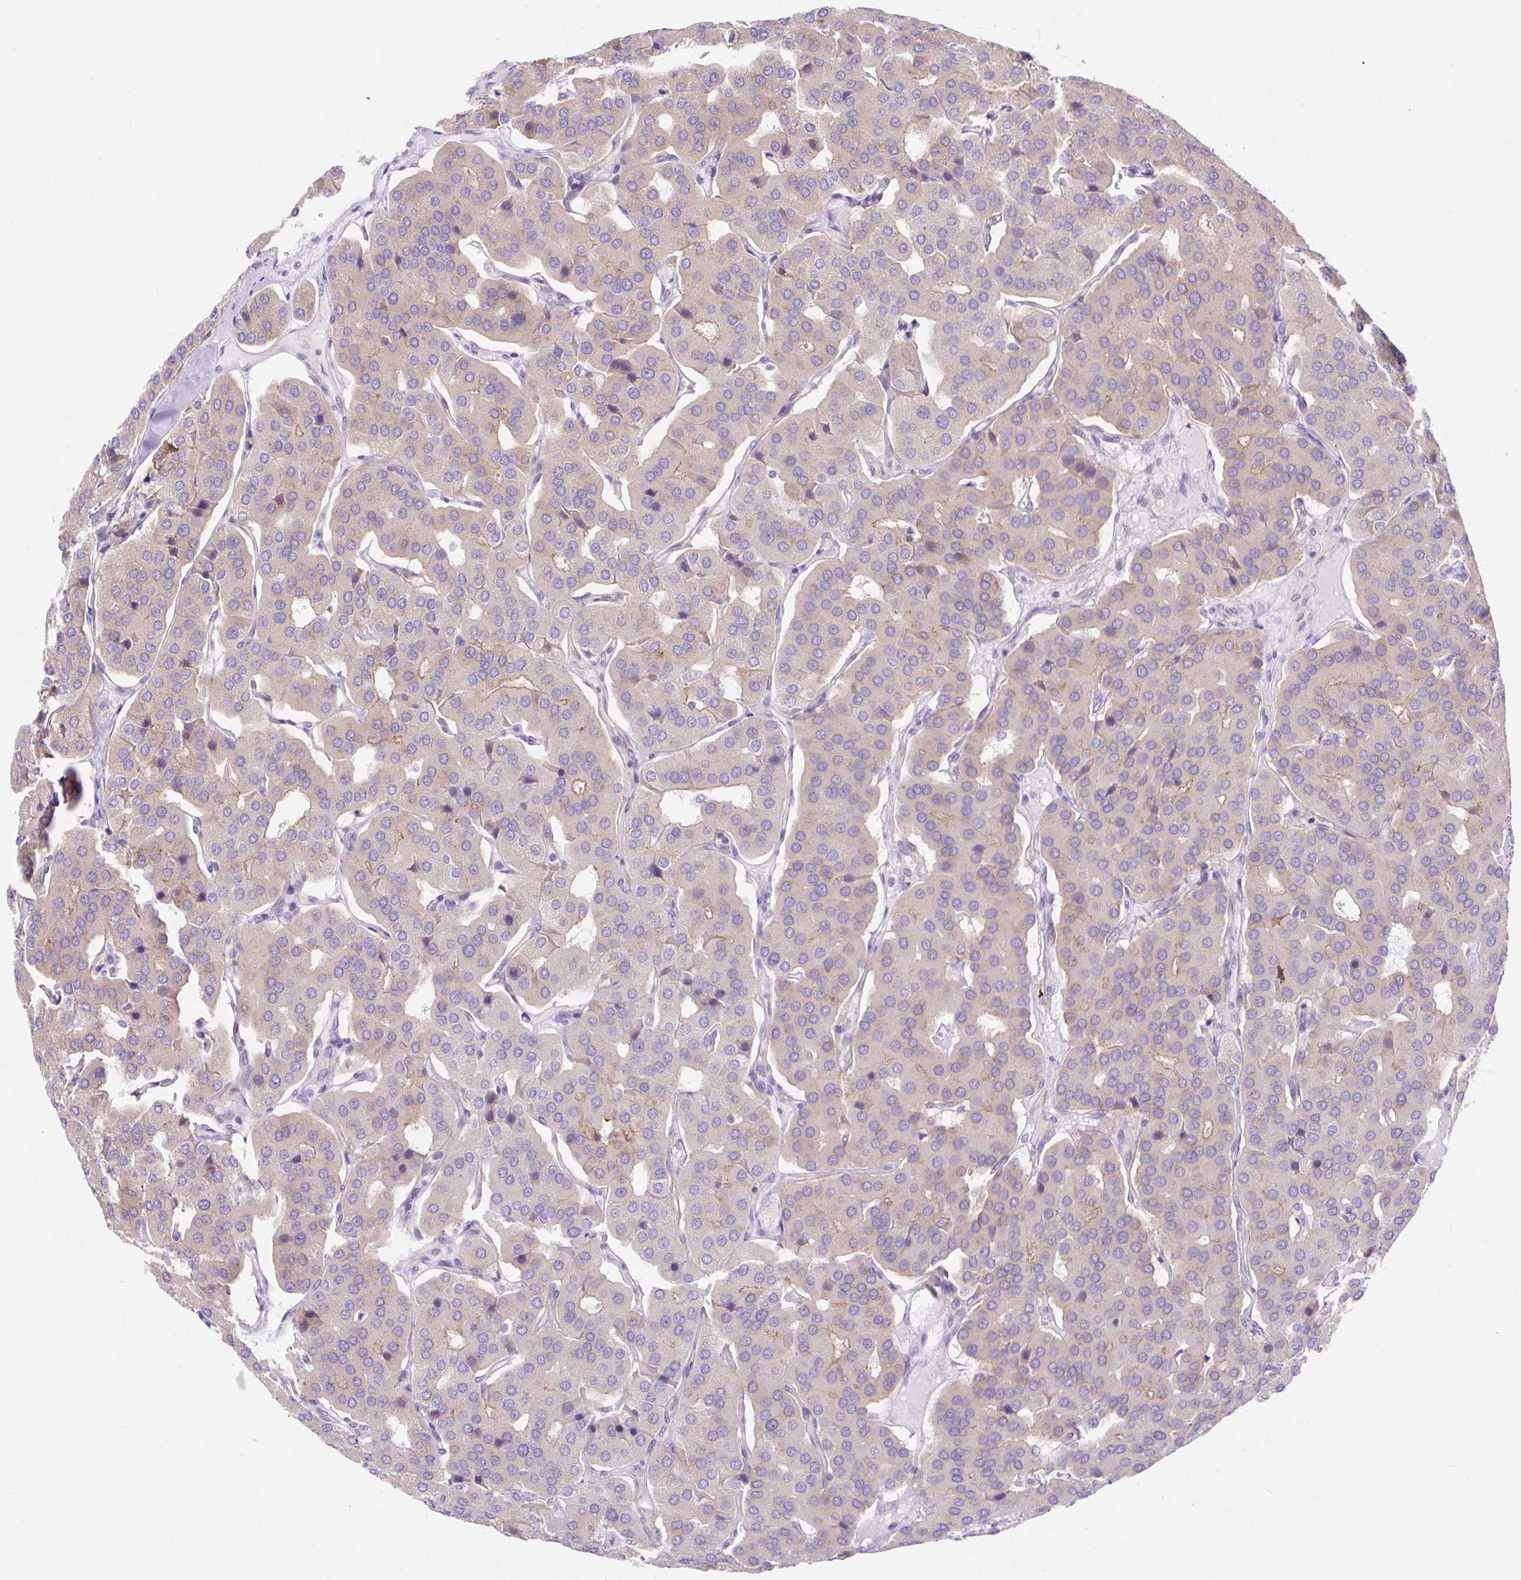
{"staining": {"intensity": "weak", "quantity": "<25%", "location": "cytoplasmic/membranous"}, "tissue": "parathyroid gland", "cell_type": "Glandular cells", "image_type": "normal", "snomed": [{"axis": "morphology", "description": "Normal tissue, NOS"}, {"axis": "morphology", "description": "Adenoma, NOS"}, {"axis": "topography", "description": "Parathyroid gland"}], "caption": "DAB immunohistochemical staining of benign parathyroid gland demonstrates no significant staining in glandular cells.", "gene": "HIP1R", "patient": {"sex": "female", "age": 86}}